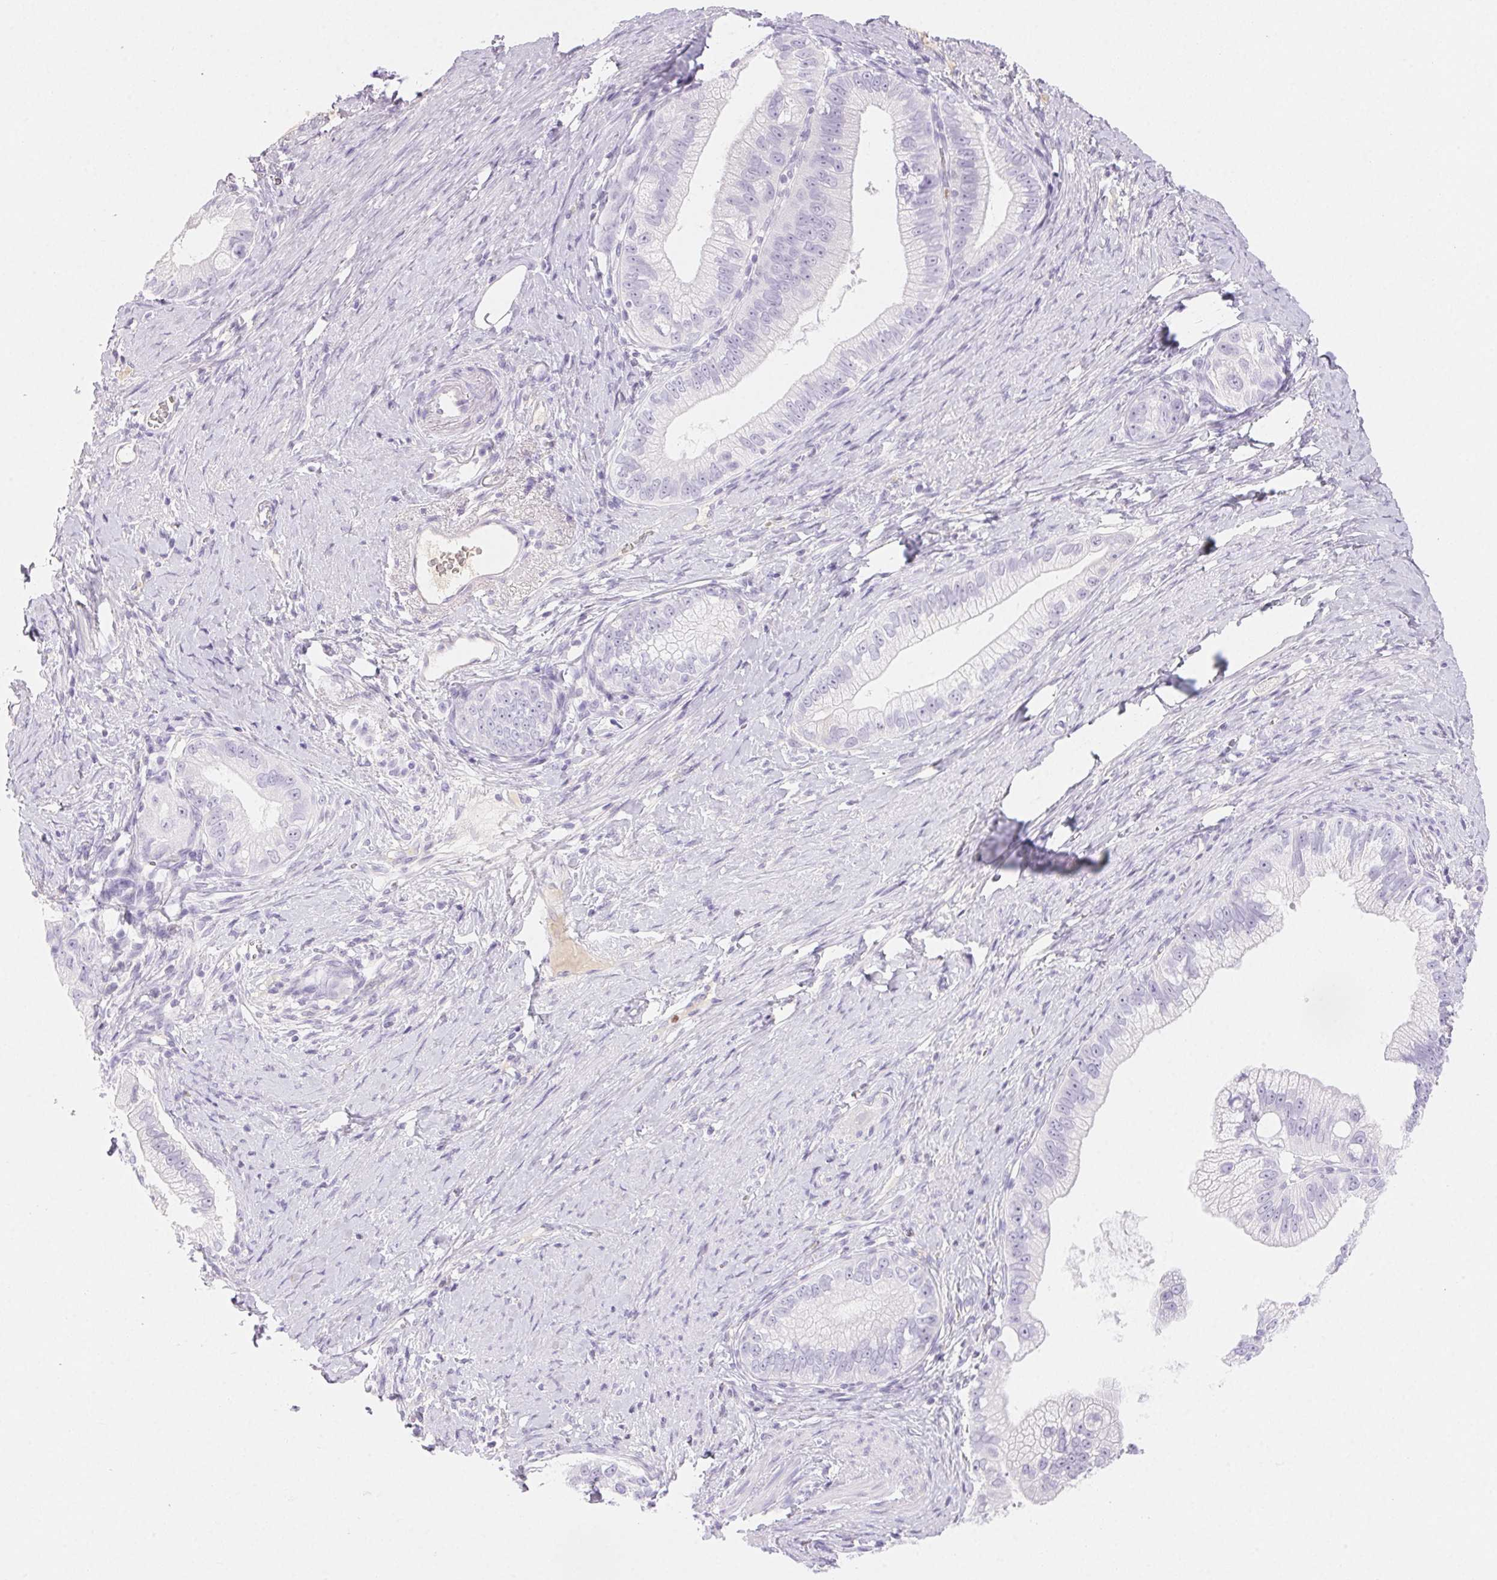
{"staining": {"intensity": "negative", "quantity": "none", "location": "none"}, "tissue": "pancreatic cancer", "cell_type": "Tumor cells", "image_type": "cancer", "snomed": [{"axis": "morphology", "description": "Adenocarcinoma, NOS"}, {"axis": "topography", "description": "Pancreas"}], "caption": "Immunohistochemistry (IHC) of human pancreatic cancer (adenocarcinoma) reveals no positivity in tumor cells.", "gene": "PADI4", "patient": {"sex": "male", "age": 70}}